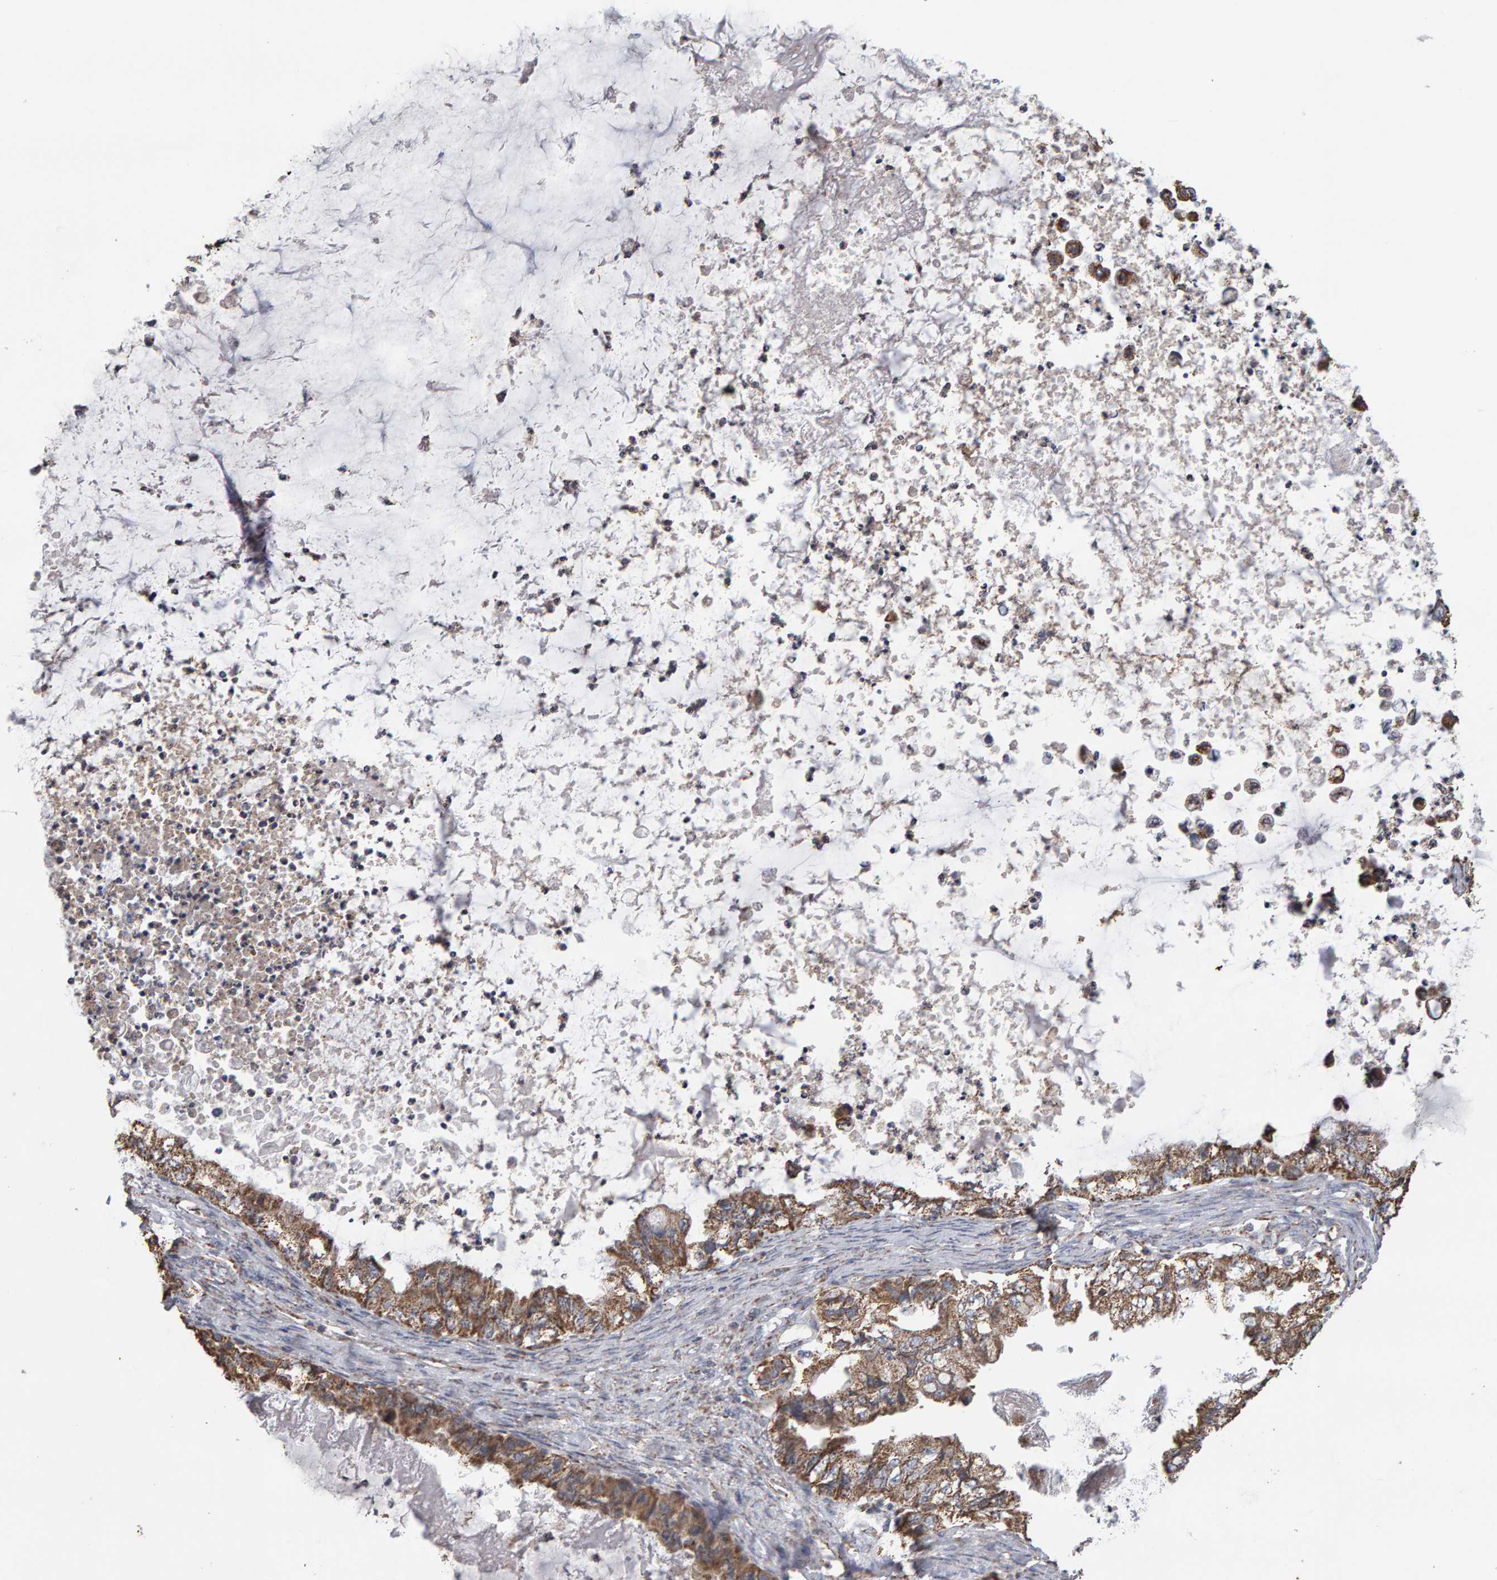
{"staining": {"intensity": "moderate", "quantity": ">75%", "location": "cytoplasmic/membranous"}, "tissue": "ovarian cancer", "cell_type": "Tumor cells", "image_type": "cancer", "snomed": [{"axis": "morphology", "description": "Cystadenocarcinoma, mucinous, NOS"}, {"axis": "topography", "description": "Ovary"}], "caption": "Immunohistochemical staining of human mucinous cystadenocarcinoma (ovarian) shows medium levels of moderate cytoplasmic/membranous protein positivity in about >75% of tumor cells. (Stains: DAB (3,3'-diaminobenzidine) in brown, nuclei in blue, Microscopy: brightfield microscopy at high magnification).", "gene": "TOM1L1", "patient": {"sex": "female", "age": 80}}